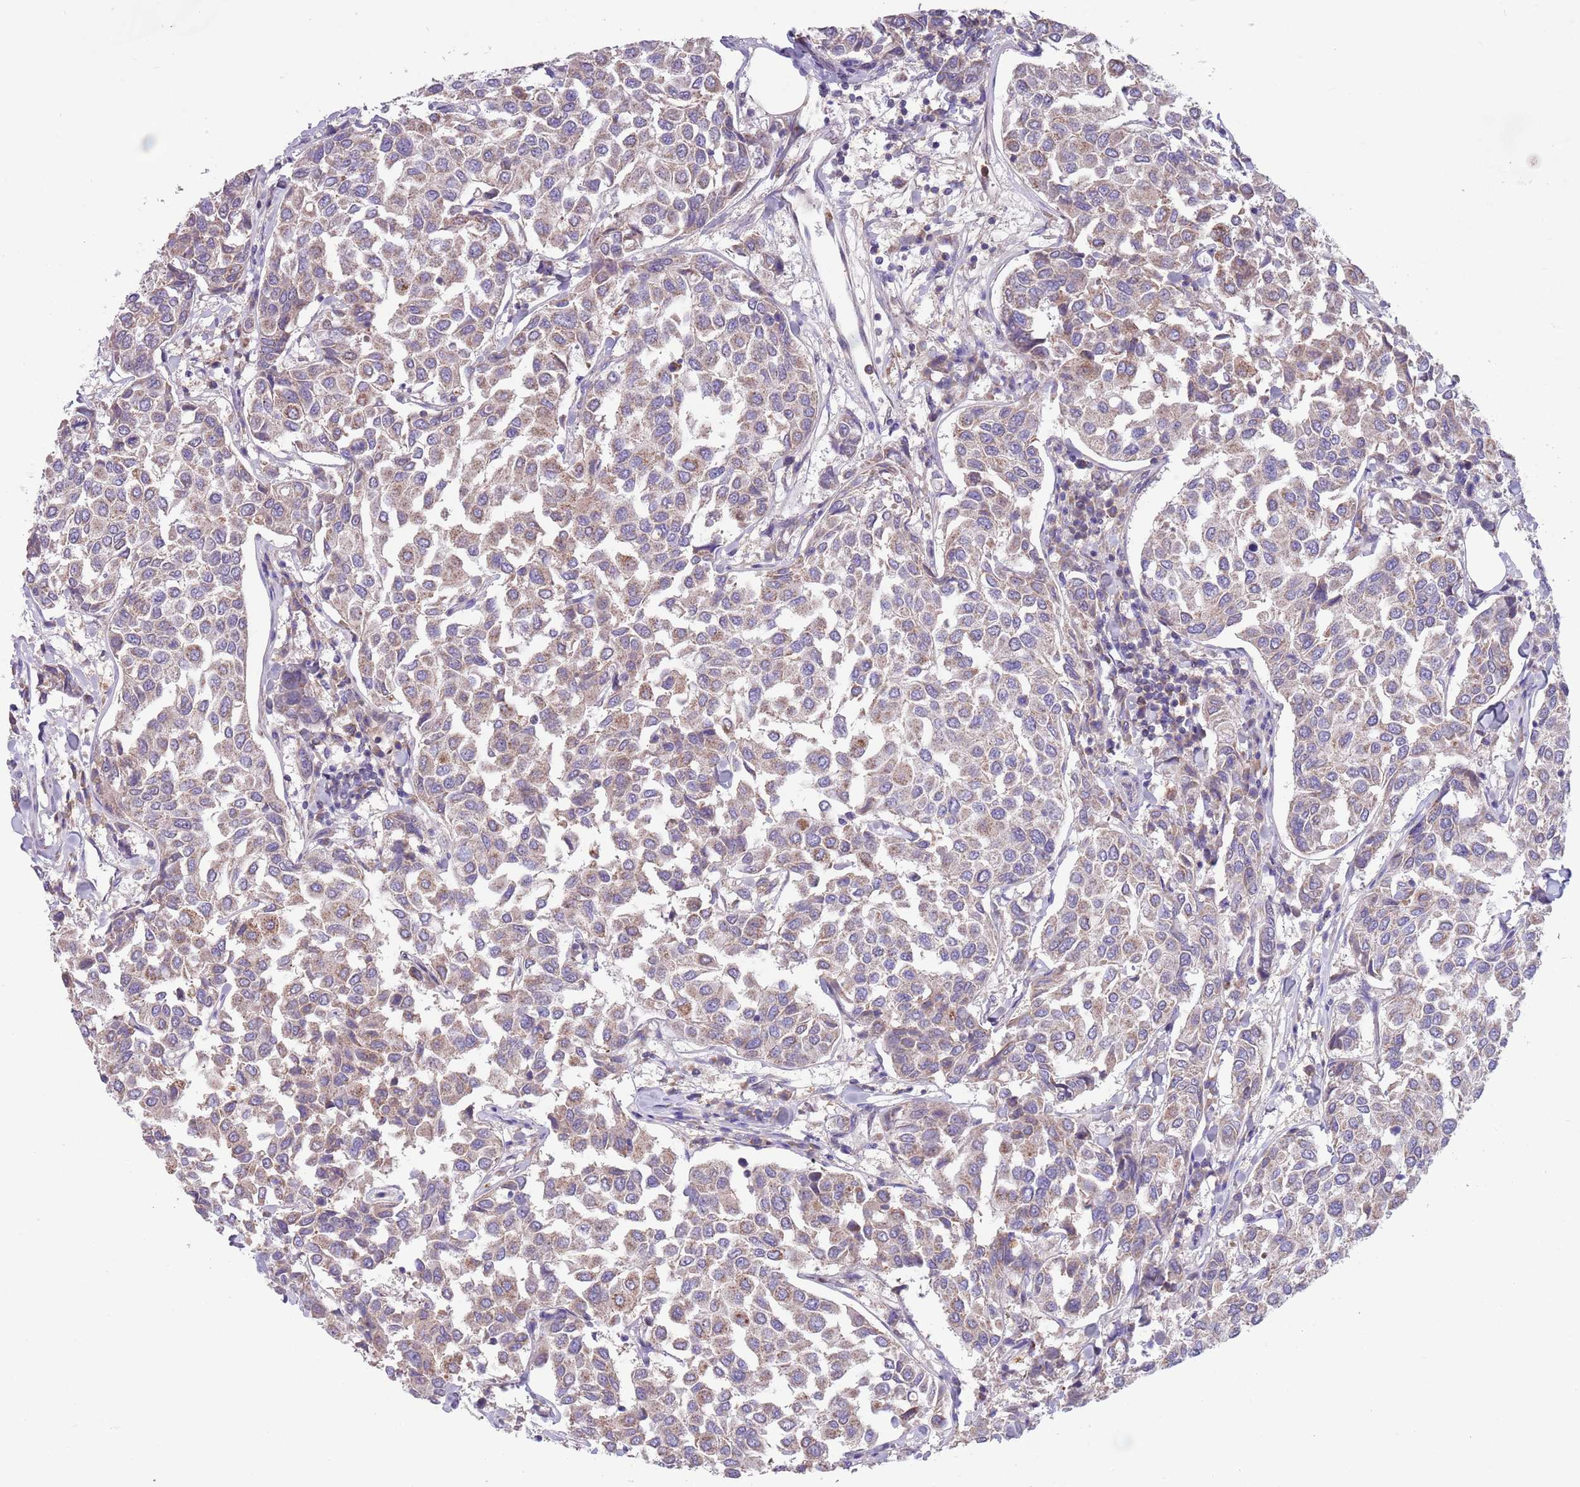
{"staining": {"intensity": "weak", "quantity": ">75%", "location": "cytoplasmic/membranous"}, "tissue": "breast cancer", "cell_type": "Tumor cells", "image_type": "cancer", "snomed": [{"axis": "morphology", "description": "Duct carcinoma"}, {"axis": "topography", "description": "Breast"}], "caption": "Immunohistochemical staining of human intraductal carcinoma (breast) exhibits low levels of weak cytoplasmic/membranous expression in about >75% of tumor cells.", "gene": "DDT", "patient": {"sex": "female", "age": 55}}